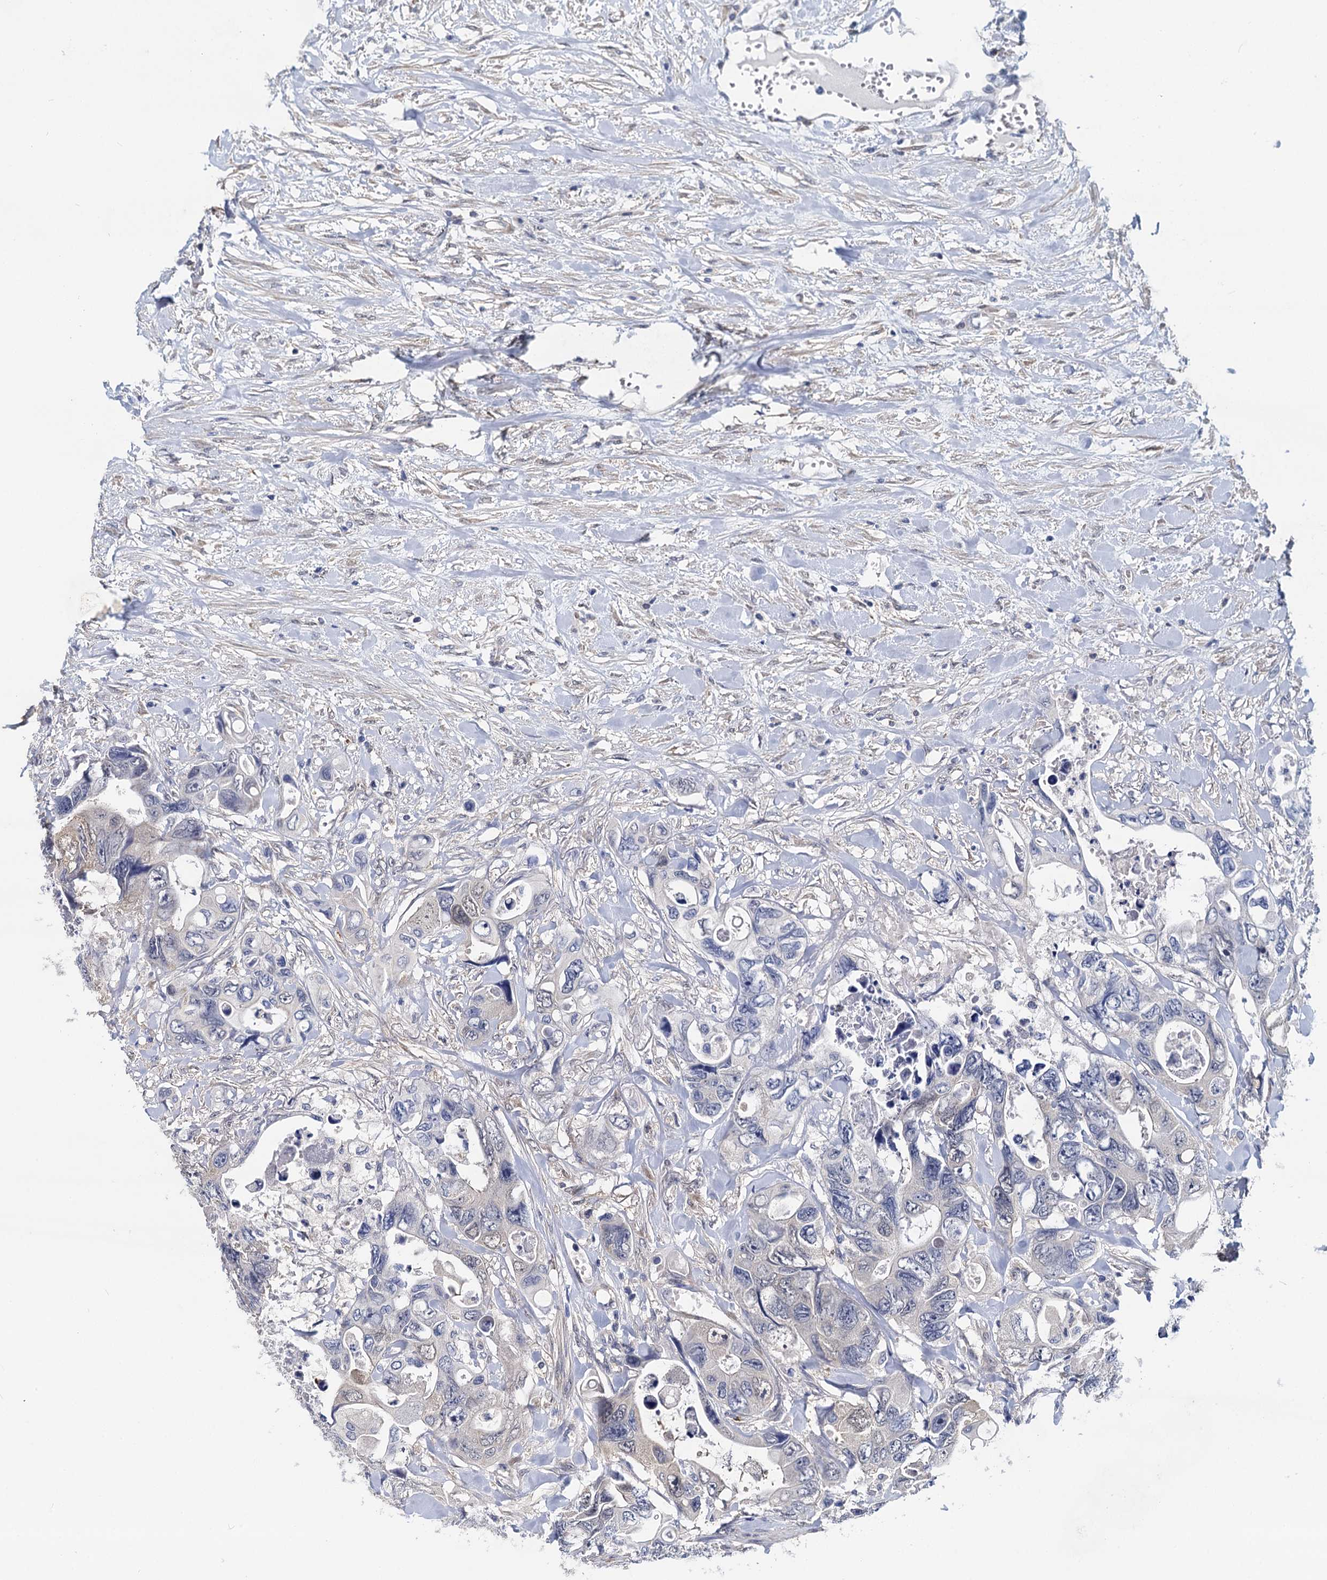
{"staining": {"intensity": "weak", "quantity": "<25%", "location": "cytoplasmic/membranous"}, "tissue": "colorectal cancer", "cell_type": "Tumor cells", "image_type": "cancer", "snomed": [{"axis": "morphology", "description": "Adenocarcinoma, NOS"}, {"axis": "topography", "description": "Rectum"}], "caption": "This is an immunohistochemistry (IHC) photomicrograph of human adenocarcinoma (colorectal). There is no staining in tumor cells.", "gene": "GSTM3", "patient": {"sex": "male", "age": 57}}